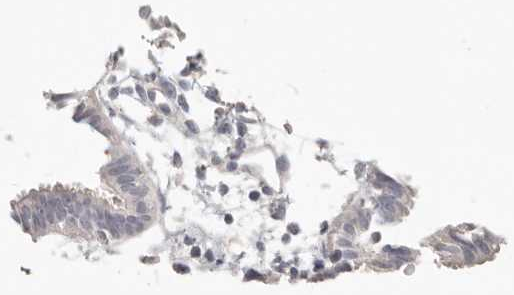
{"staining": {"intensity": "negative", "quantity": "none", "location": "none"}, "tissue": "fallopian tube", "cell_type": "Glandular cells", "image_type": "normal", "snomed": [{"axis": "morphology", "description": "Normal tissue, NOS"}, {"axis": "topography", "description": "Fallopian tube"}, {"axis": "topography", "description": "Placenta"}], "caption": "Immunohistochemical staining of benign human fallopian tube demonstrates no significant positivity in glandular cells.", "gene": "TMEM63B", "patient": {"sex": "female", "age": 32}}